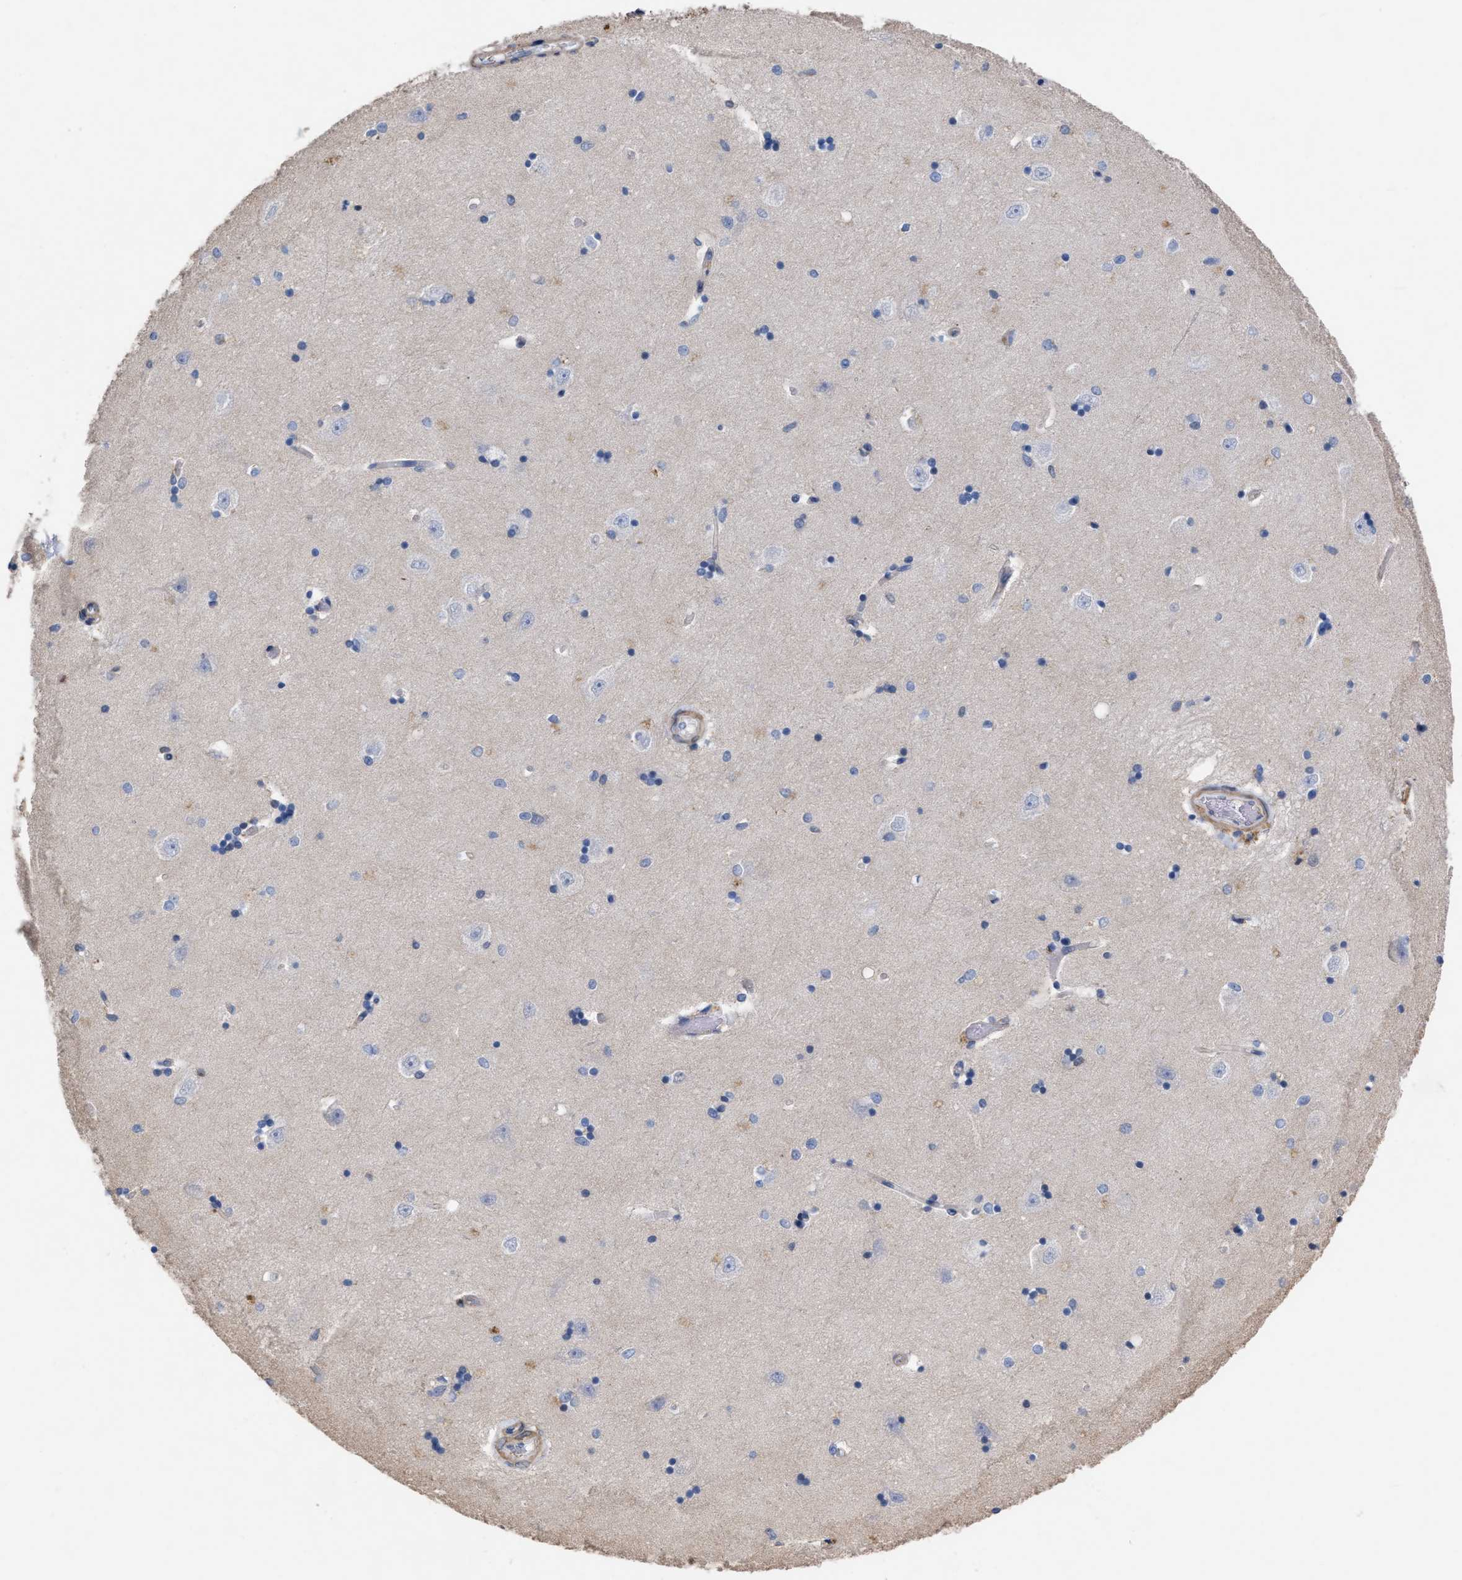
{"staining": {"intensity": "negative", "quantity": "none", "location": "none"}, "tissue": "hippocampus", "cell_type": "Glial cells", "image_type": "normal", "snomed": [{"axis": "morphology", "description": "Normal tissue, NOS"}, {"axis": "topography", "description": "Hippocampus"}], "caption": "Unremarkable hippocampus was stained to show a protein in brown. There is no significant expression in glial cells. (Stains: DAB (3,3'-diaminobenzidine) immunohistochemistry with hematoxylin counter stain, Microscopy: brightfield microscopy at high magnification).", "gene": "TMEM131", "patient": {"sex": "male", "age": 45}}